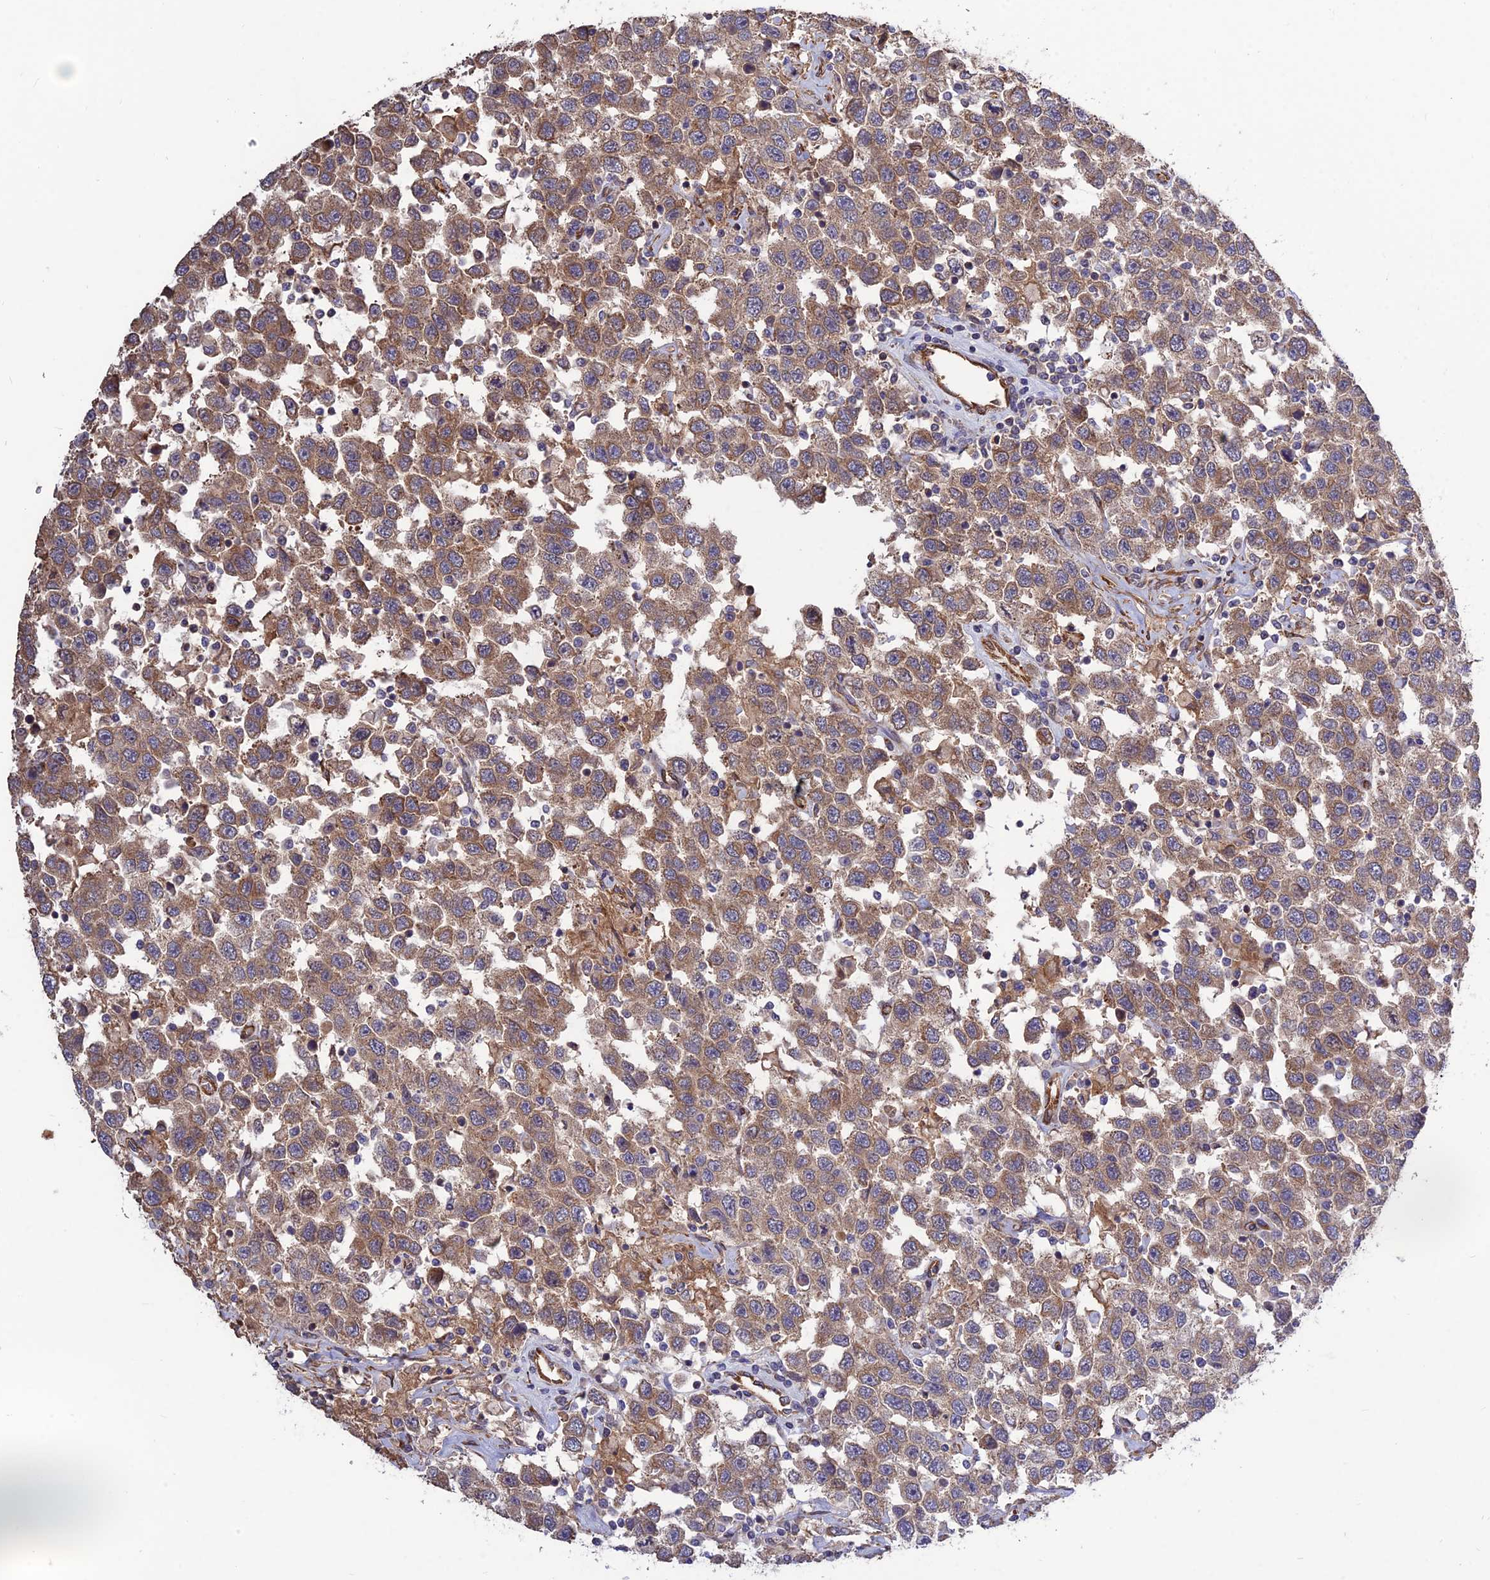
{"staining": {"intensity": "moderate", "quantity": ">75%", "location": "cytoplasmic/membranous"}, "tissue": "testis cancer", "cell_type": "Tumor cells", "image_type": "cancer", "snomed": [{"axis": "morphology", "description": "Seminoma, NOS"}, {"axis": "topography", "description": "Testis"}], "caption": "Immunohistochemical staining of human seminoma (testis) exhibits medium levels of moderate cytoplasmic/membranous protein positivity in approximately >75% of tumor cells.", "gene": "CRTAP", "patient": {"sex": "male", "age": 41}}